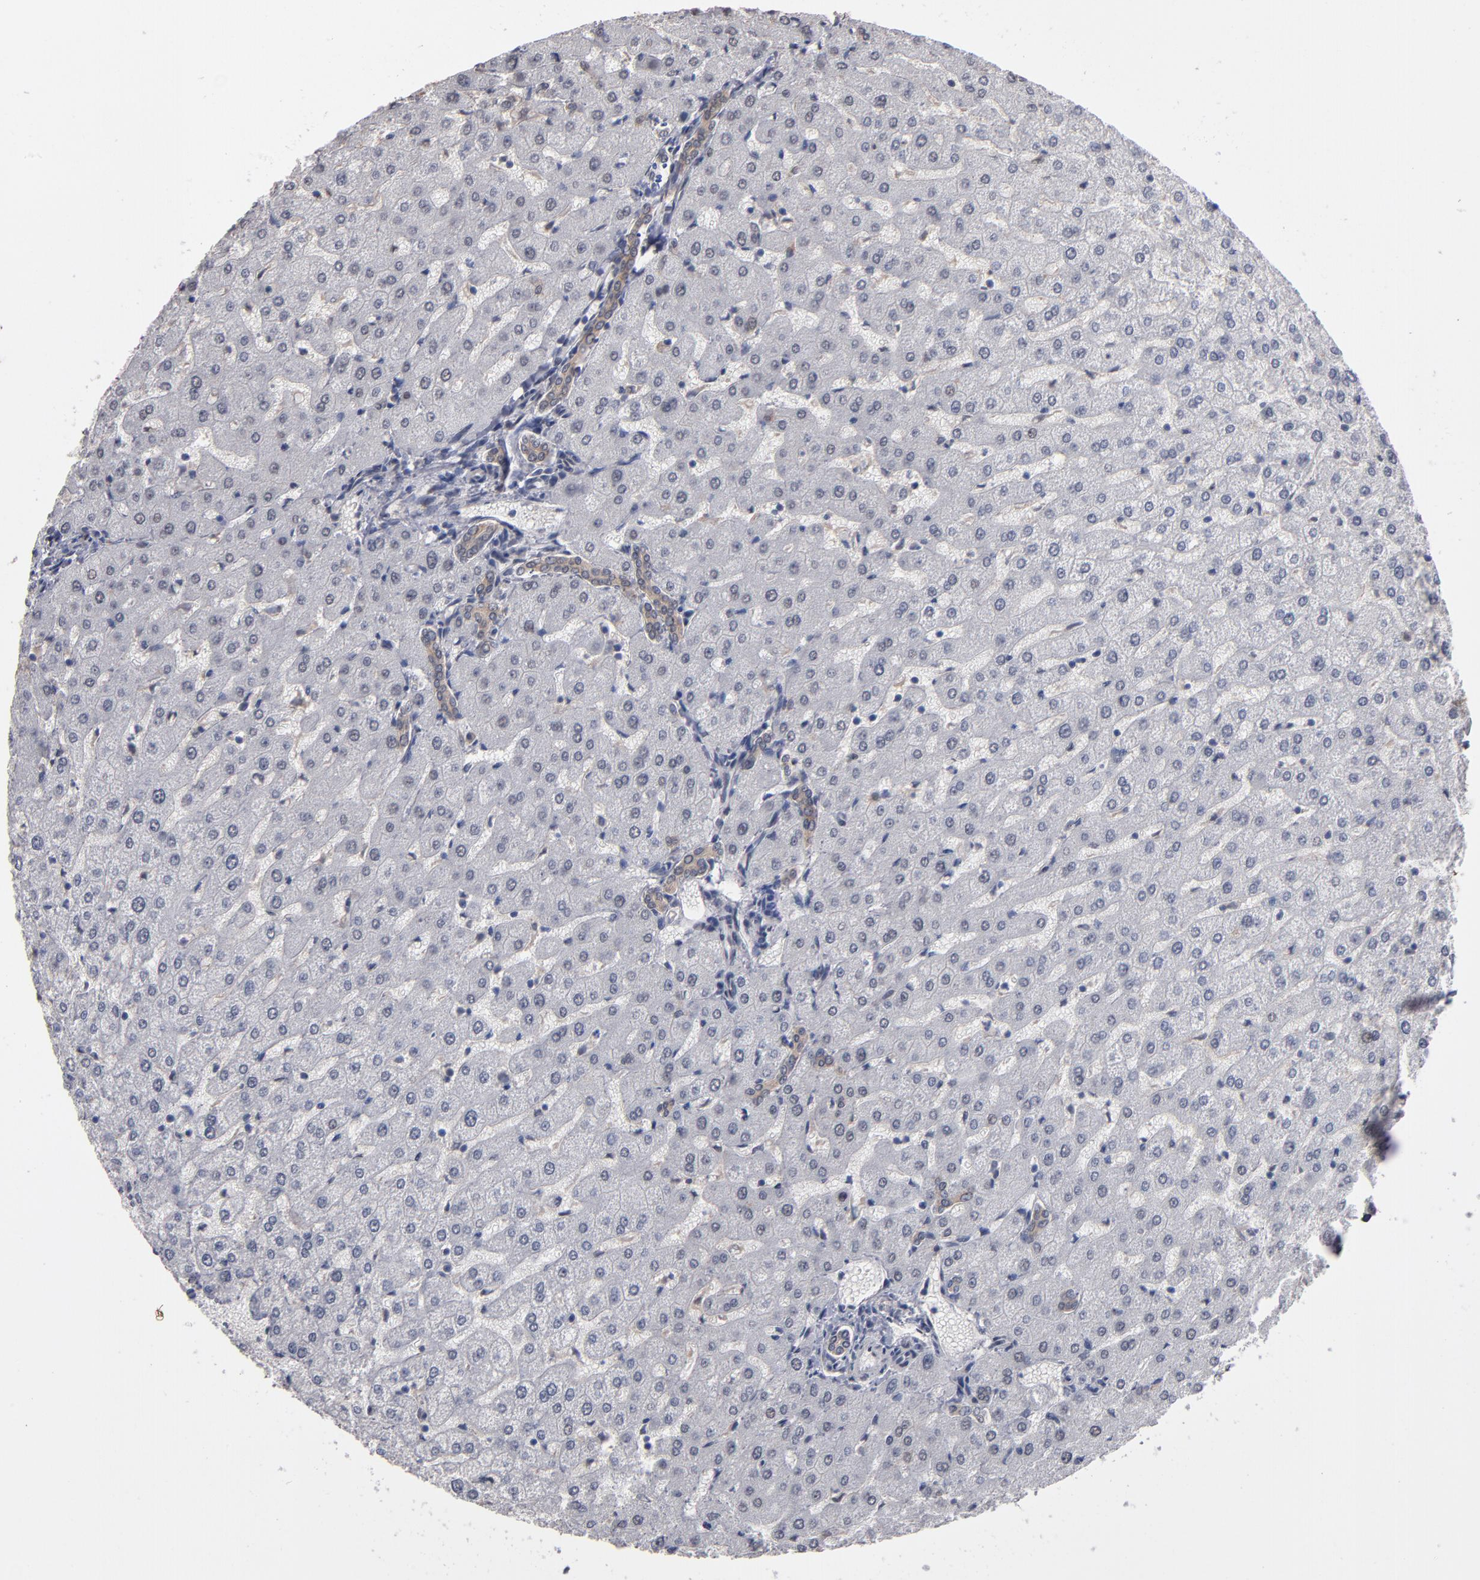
{"staining": {"intensity": "moderate", "quantity": ">75%", "location": "cytoplasmic/membranous"}, "tissue": "liver", "cell_type": "Cholangiocytes", "image_type": "normal", "snomed": [{"axis": "morphology", "description": "Normal tissue, NOS"}, {"axis": "morphology", "description": "Fibrosis, NOS"}, {"axis": "topography", "description": "Liver"}], "caption": "Protein expression analysis of benign human liver reveals moderate cytoplasmic/membranous expression in approximately >75% of cholangiocytes.", "gene": "HUWE1", "patient": {"sex": "female", "age": 29}}